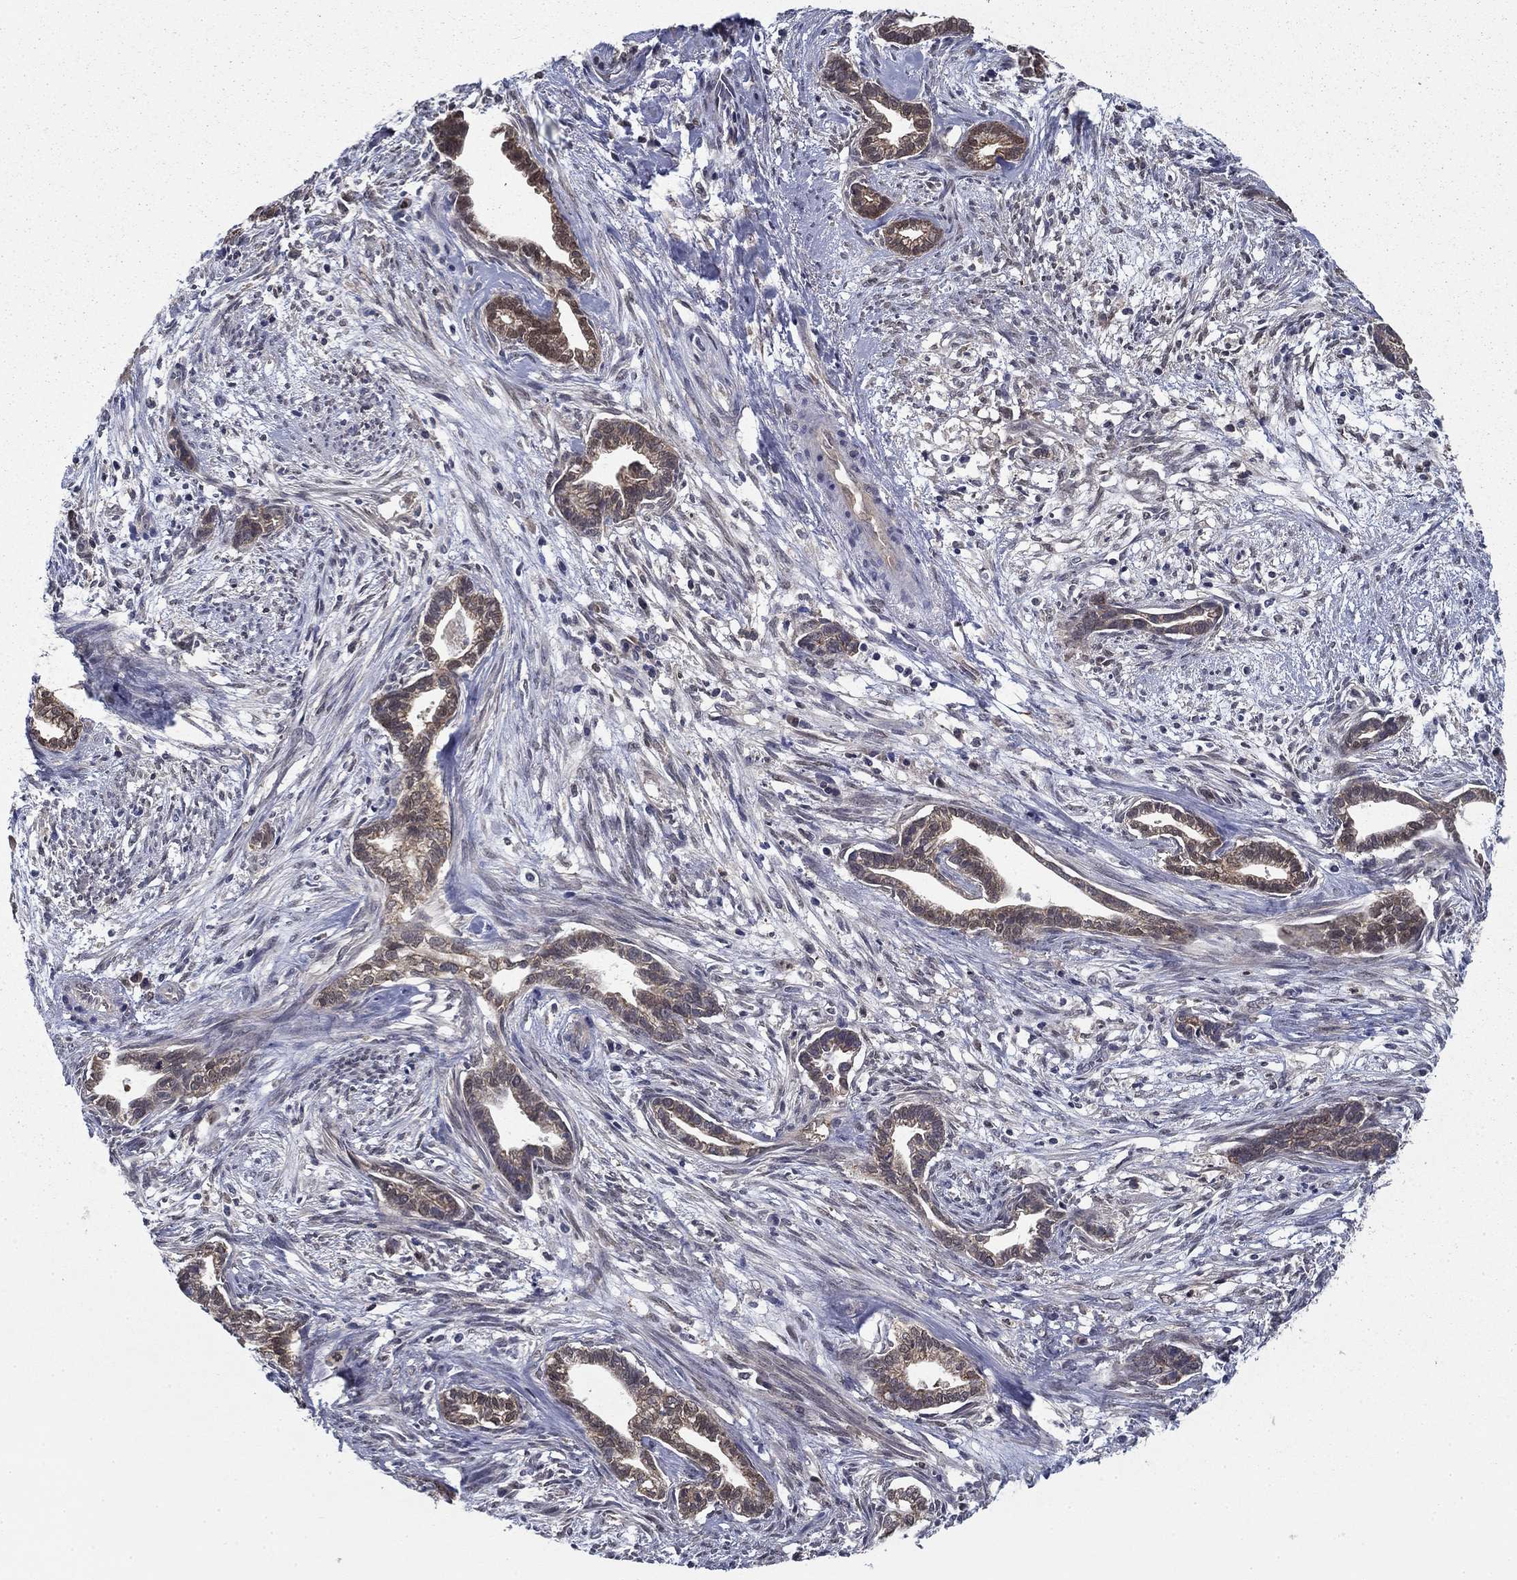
{"staining": {"intensity": "weak", "quantity": "25%-75%", "location": "cytoplasmic/membranous"}, "tissue": "cervical cancer", "cell_type": "Tumor cells", "image_type": "cancer", "snomed": [{"axis": "morphology", "description": "Adenocarcinoma, NOS"}, {"axis": "topography", "description": "Cervix"}], "caption": "Human cervical cancer (adenocarcinoma) stained with a protein marker displays weak staining in tumor cells.", "gene": "NIT2", "patient": {"sex": "female", "age": 62}}